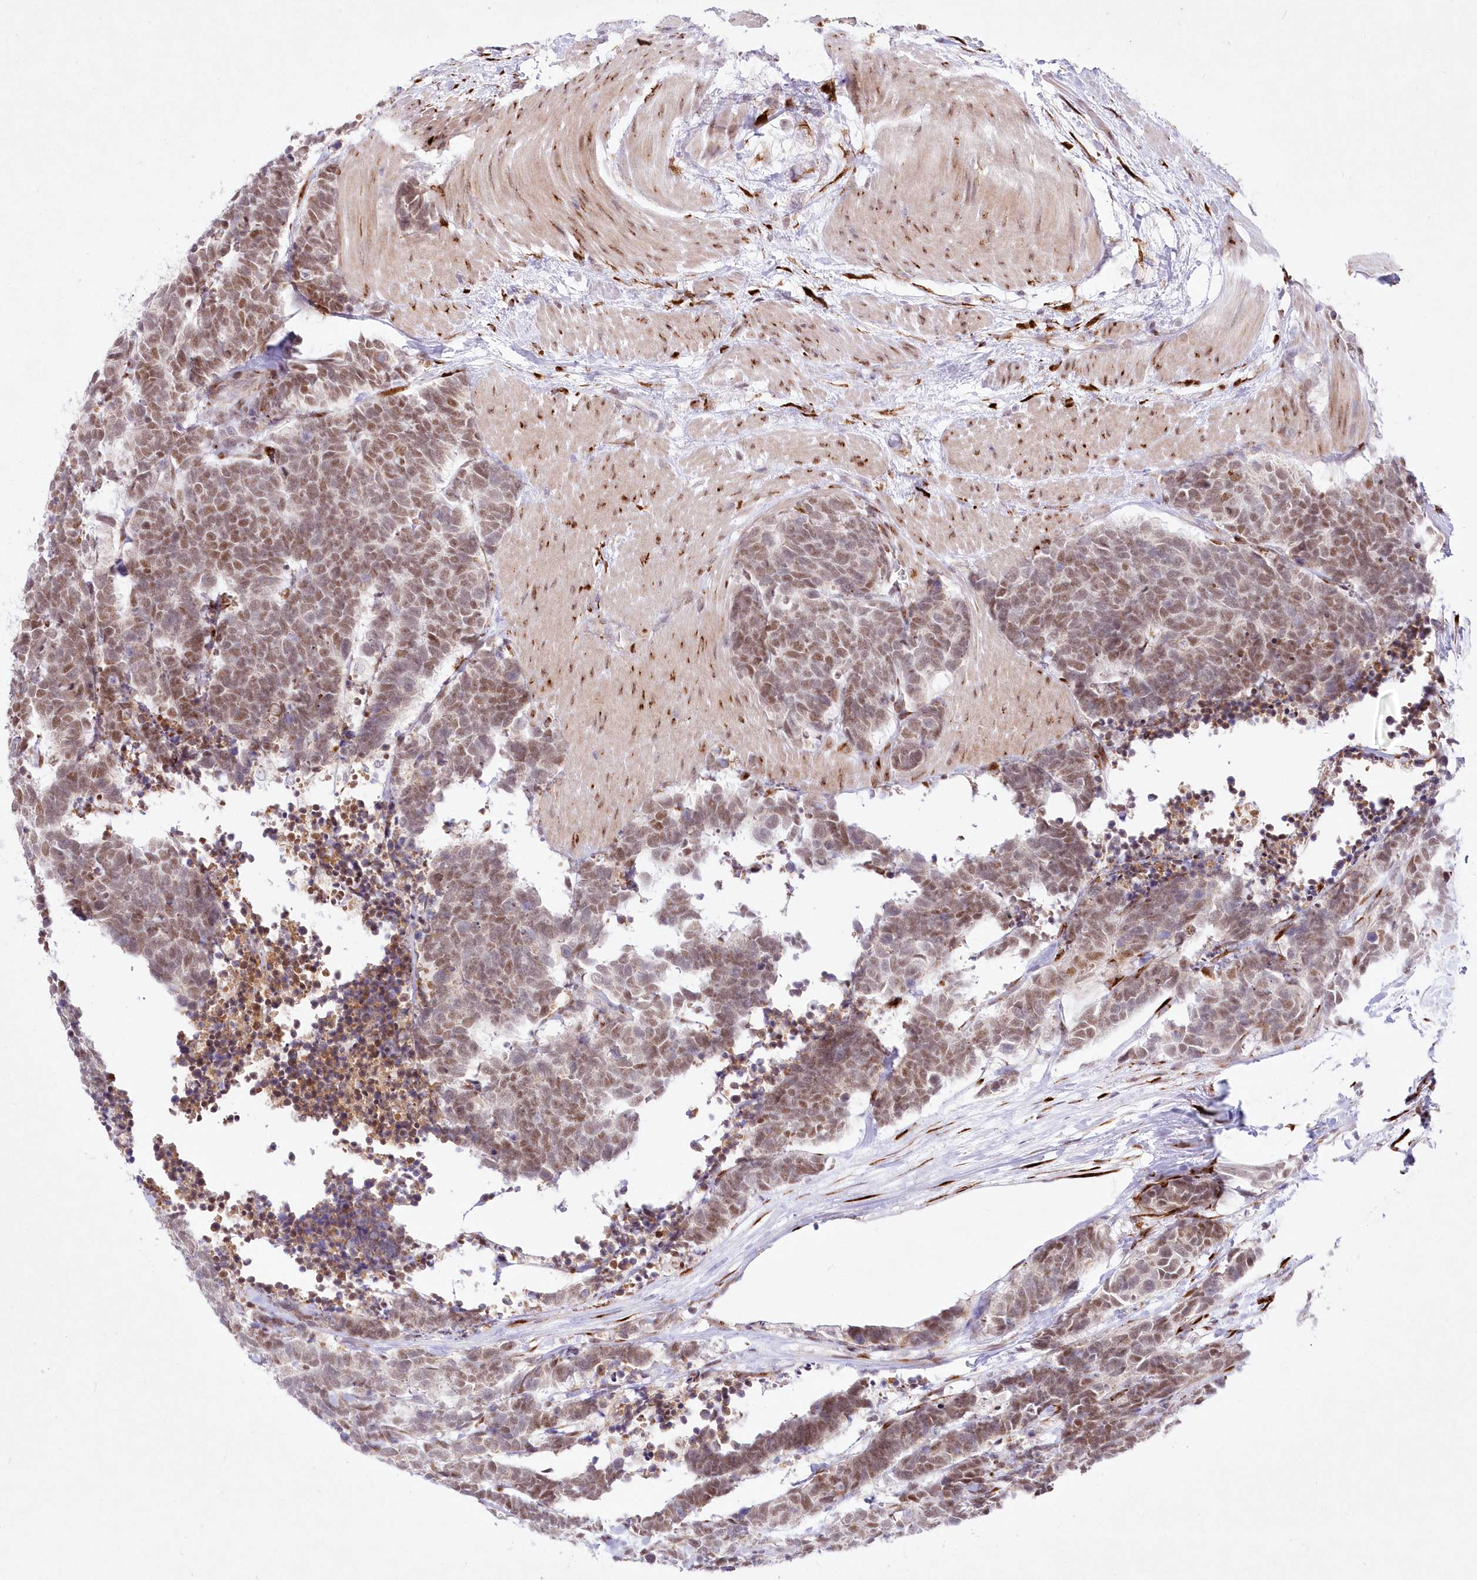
{"staining": {"intensity": "moderate", "quantity": "25%-75%", "location": "nuclear"}, "tissue": "carcinoid", "cell_type": "Tumor cells", "image_type": "cancer", "snomed": [{"axis": "morphology", "description": "Carcinoma, NOS"}, {"axis": "morphology", "description": "Carcinoid, malignant, NOS"}, {"axis": "topography", "description": "Urinary bladder"}], "caption": "Protein expression analysis of malignant carcinoid reveals moderate nuclear expression in about 25%-75% of tumor cells. (brown staining indicates protein expression, while blue staining denotes nuclei).", "gene": "LDB1", "patient": {"sex": "male", "age": 57}}